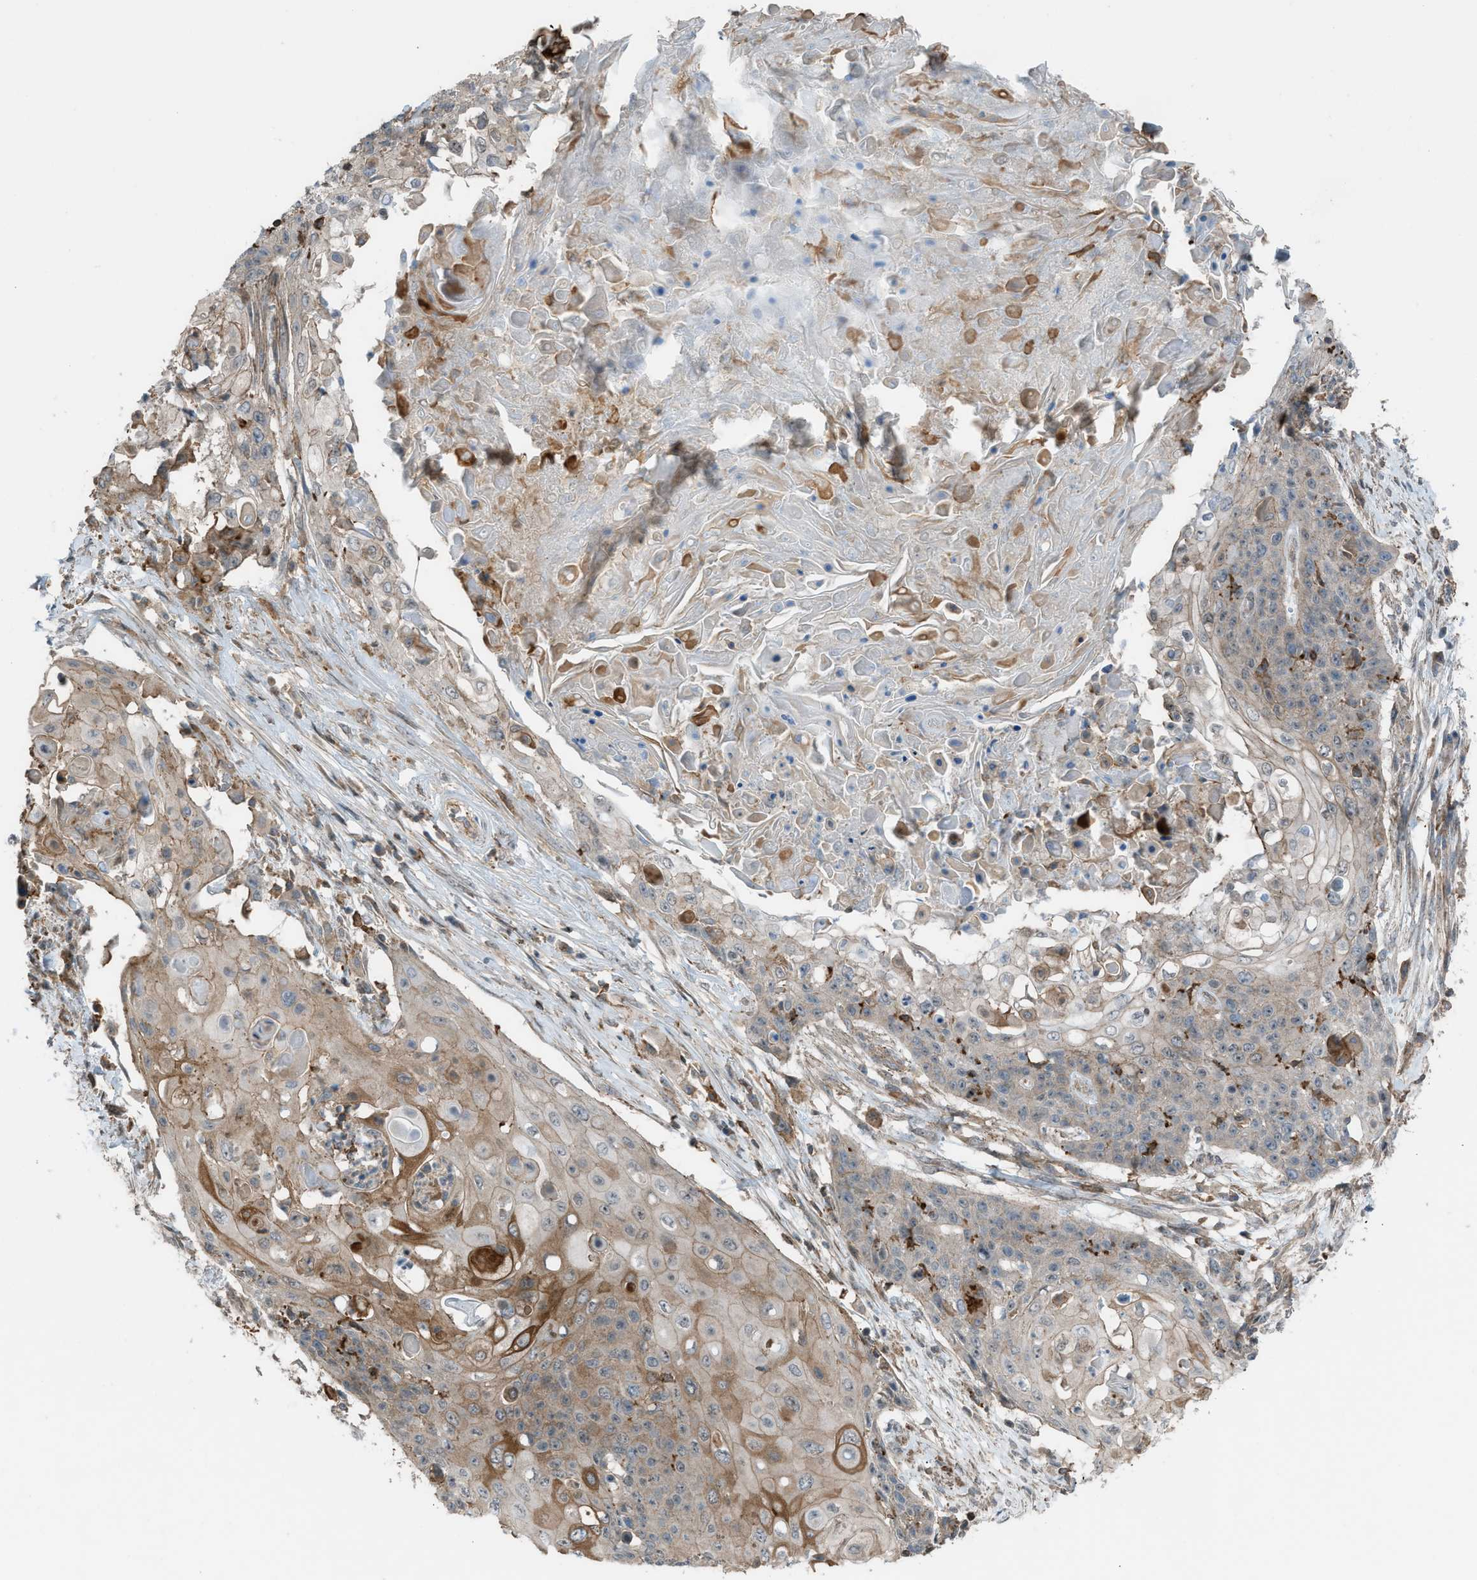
{"staining": {"intensity": "moderate", "quantity": "25%-75%", "location": "cytoplasmic/membranous"}, "tissue": "cervical cancer", "cell_type": "Tumor cells", "image_type": "cancer", "snomed": [{"axis": "morphology", "description": "Squamous cell carcinoma, NOS"}, {"axis": "topography", "description": "Cervix"}], "caption": "A photomicrograph of human cervical cancer (squamous cell carcinoma) stained for a protein shows moderate cytoplasmic/membranous brown staining in tumor cells. Nuclei are stained in blue.", "gene": "DYRK1A", "patient": {"sex": "female", "age": 39}}